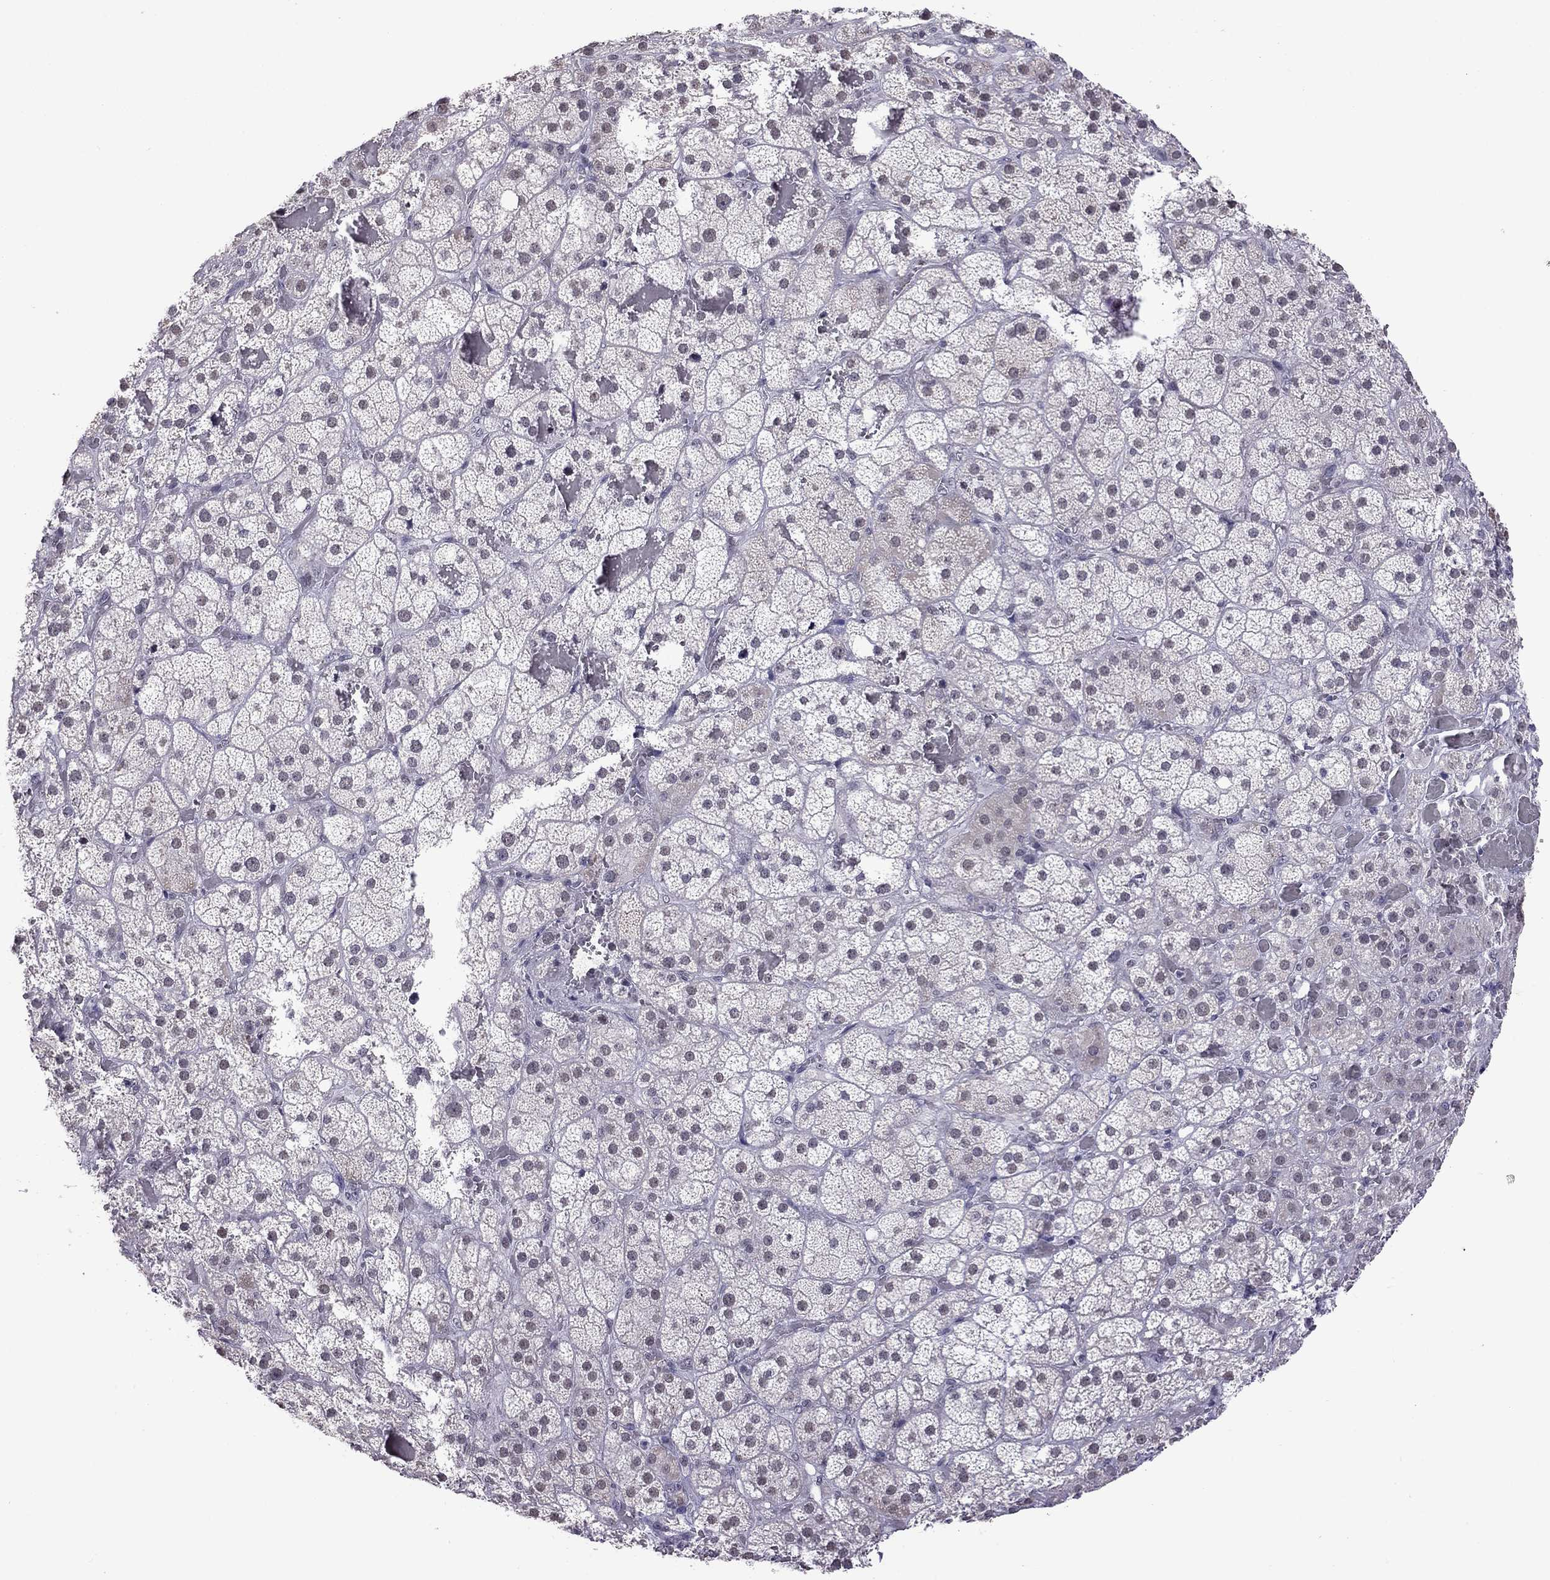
{"staining": {"intensity": "negative", "quantity": "none", "location": "none"}, "tissue": "adrenal gland", "cell_type": "Glandular cells", "image_type": "normal", "snomed": [{"axis": "morphology", "description": "Normal tissue, NOS"}, {"axis": "topography", "description": "Adrenal gland"}], "caption": "DAB (3,3'-diaminobenzidine) immunohistochemical staining of benign human adrenal gland reveals no significant expression in glandular cells.", "gene": "PPP1R3A", "patient": {"sex": "male", "age": 57}}